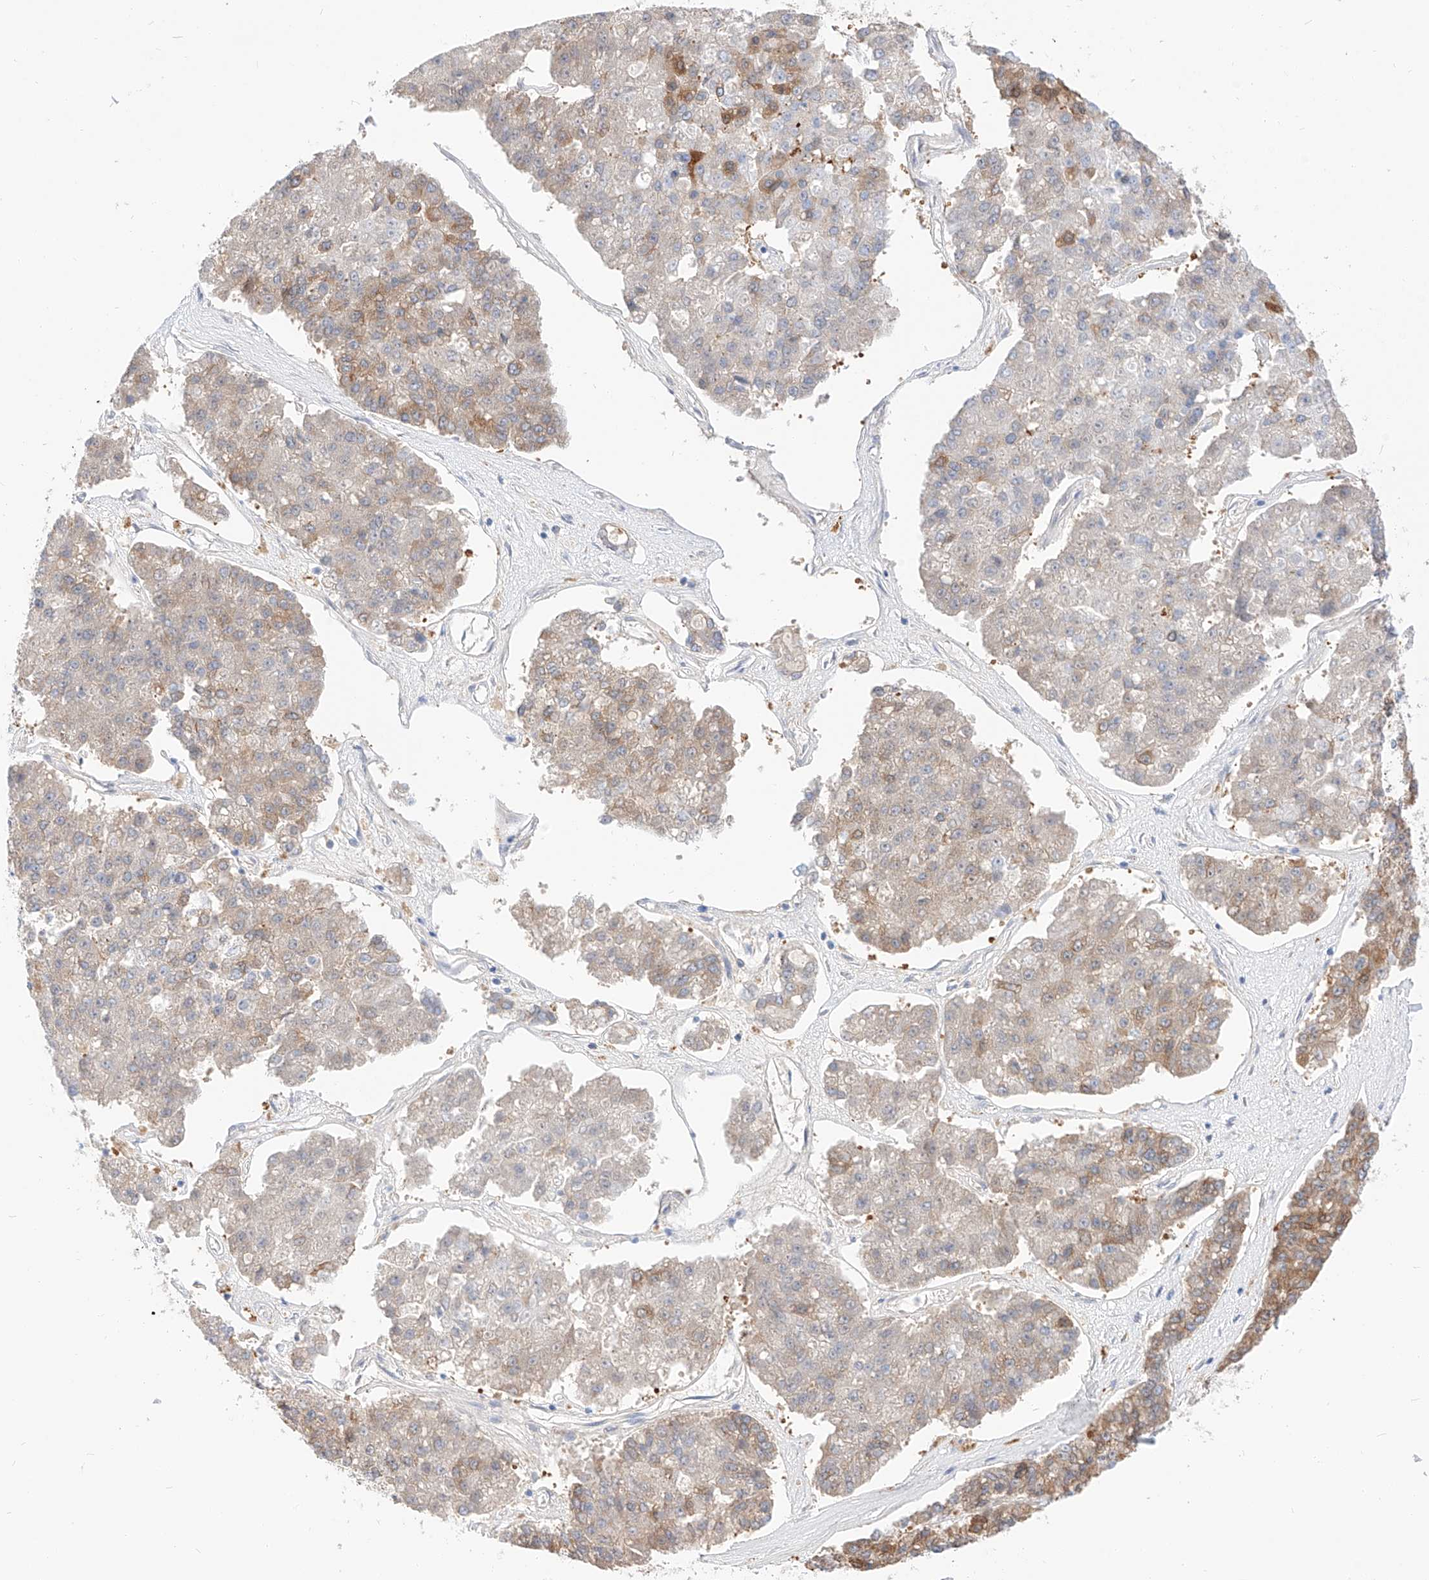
{"staining": {"intensity": "moderate", "quantity": "25%-75%", "location": "cytoplasmic/membranous"}, "tissue": "pancreatic cancer", "cell_type": "Tumor cells", "image_type": "cancer", "snomed": [{"axis": "morphology", "description": "Adenocarcinoma, NOS"}, {"axis": "topography", "description": "Pancreas"}], "caption": "Immunohistochemistry (IHC) (DAB) staining of adenocarcinoma (pancreatic) demonstrates moderate cytoplasmic/membranous protein staining in about 25%-75% of tumor cells.", "gene": "MAP7", "patient": {"sex": "male", "age": 50}}